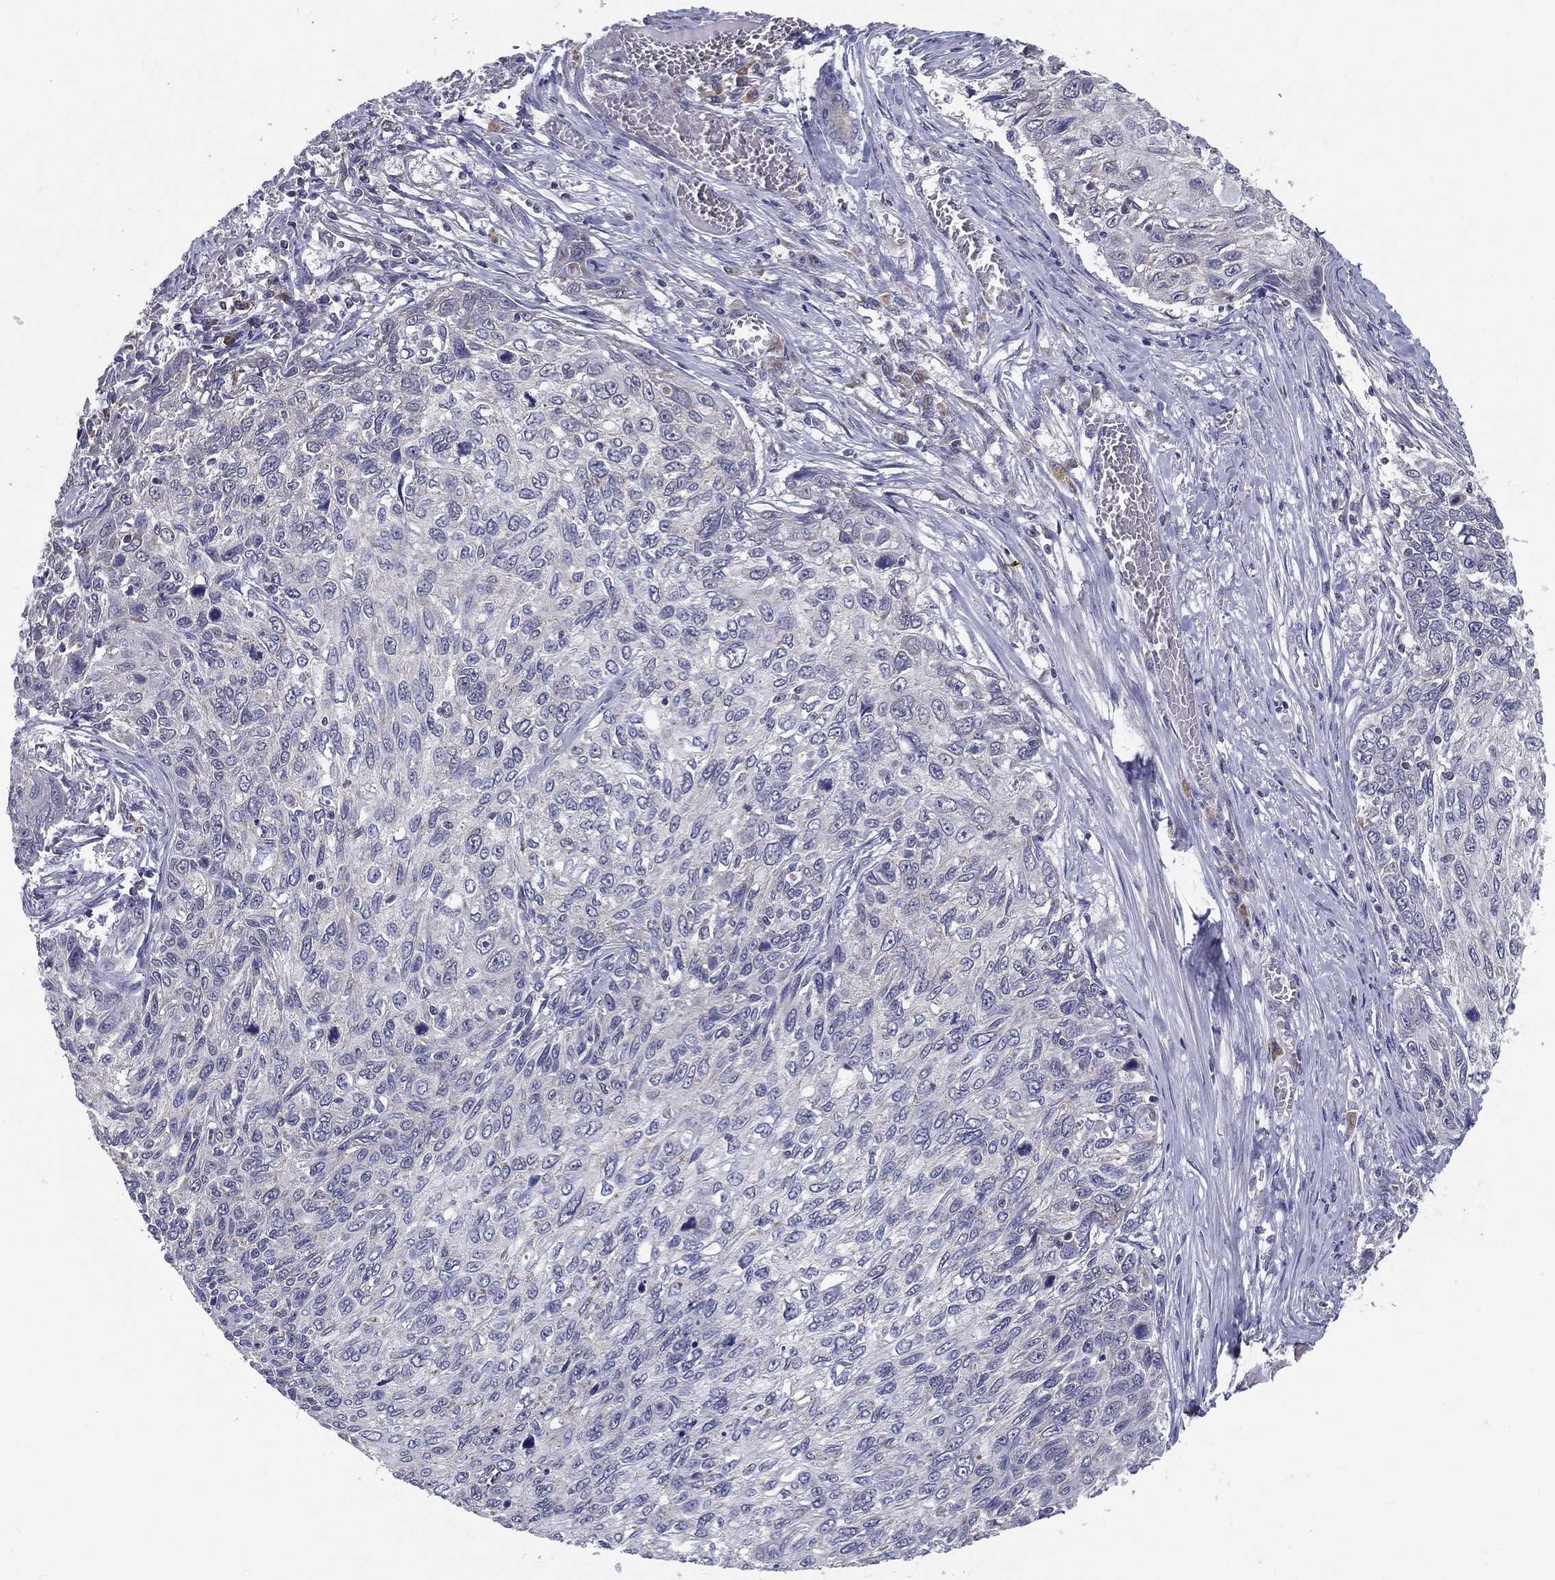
{"staining": {"intensity": "negative", "quantity": "none", "location": "none"}, "tissue": "skin cancer", "cell_type": "Tumor cells", "image_type": "cancer", "snomed": [{"axis": "morphology", "description": "Squamous cell carcinoma, NOS"}, {"axis": "topography", "description": "Skin"}], "caption": "High power microscopy image of an immunohistochemistry (IHC) photomicrograph of squamous cell carcinoma (skin), revealing no significant positivity in tumor cells.", "gene": "PCSK1", "patient": {"sex": "male", "age": 92}}